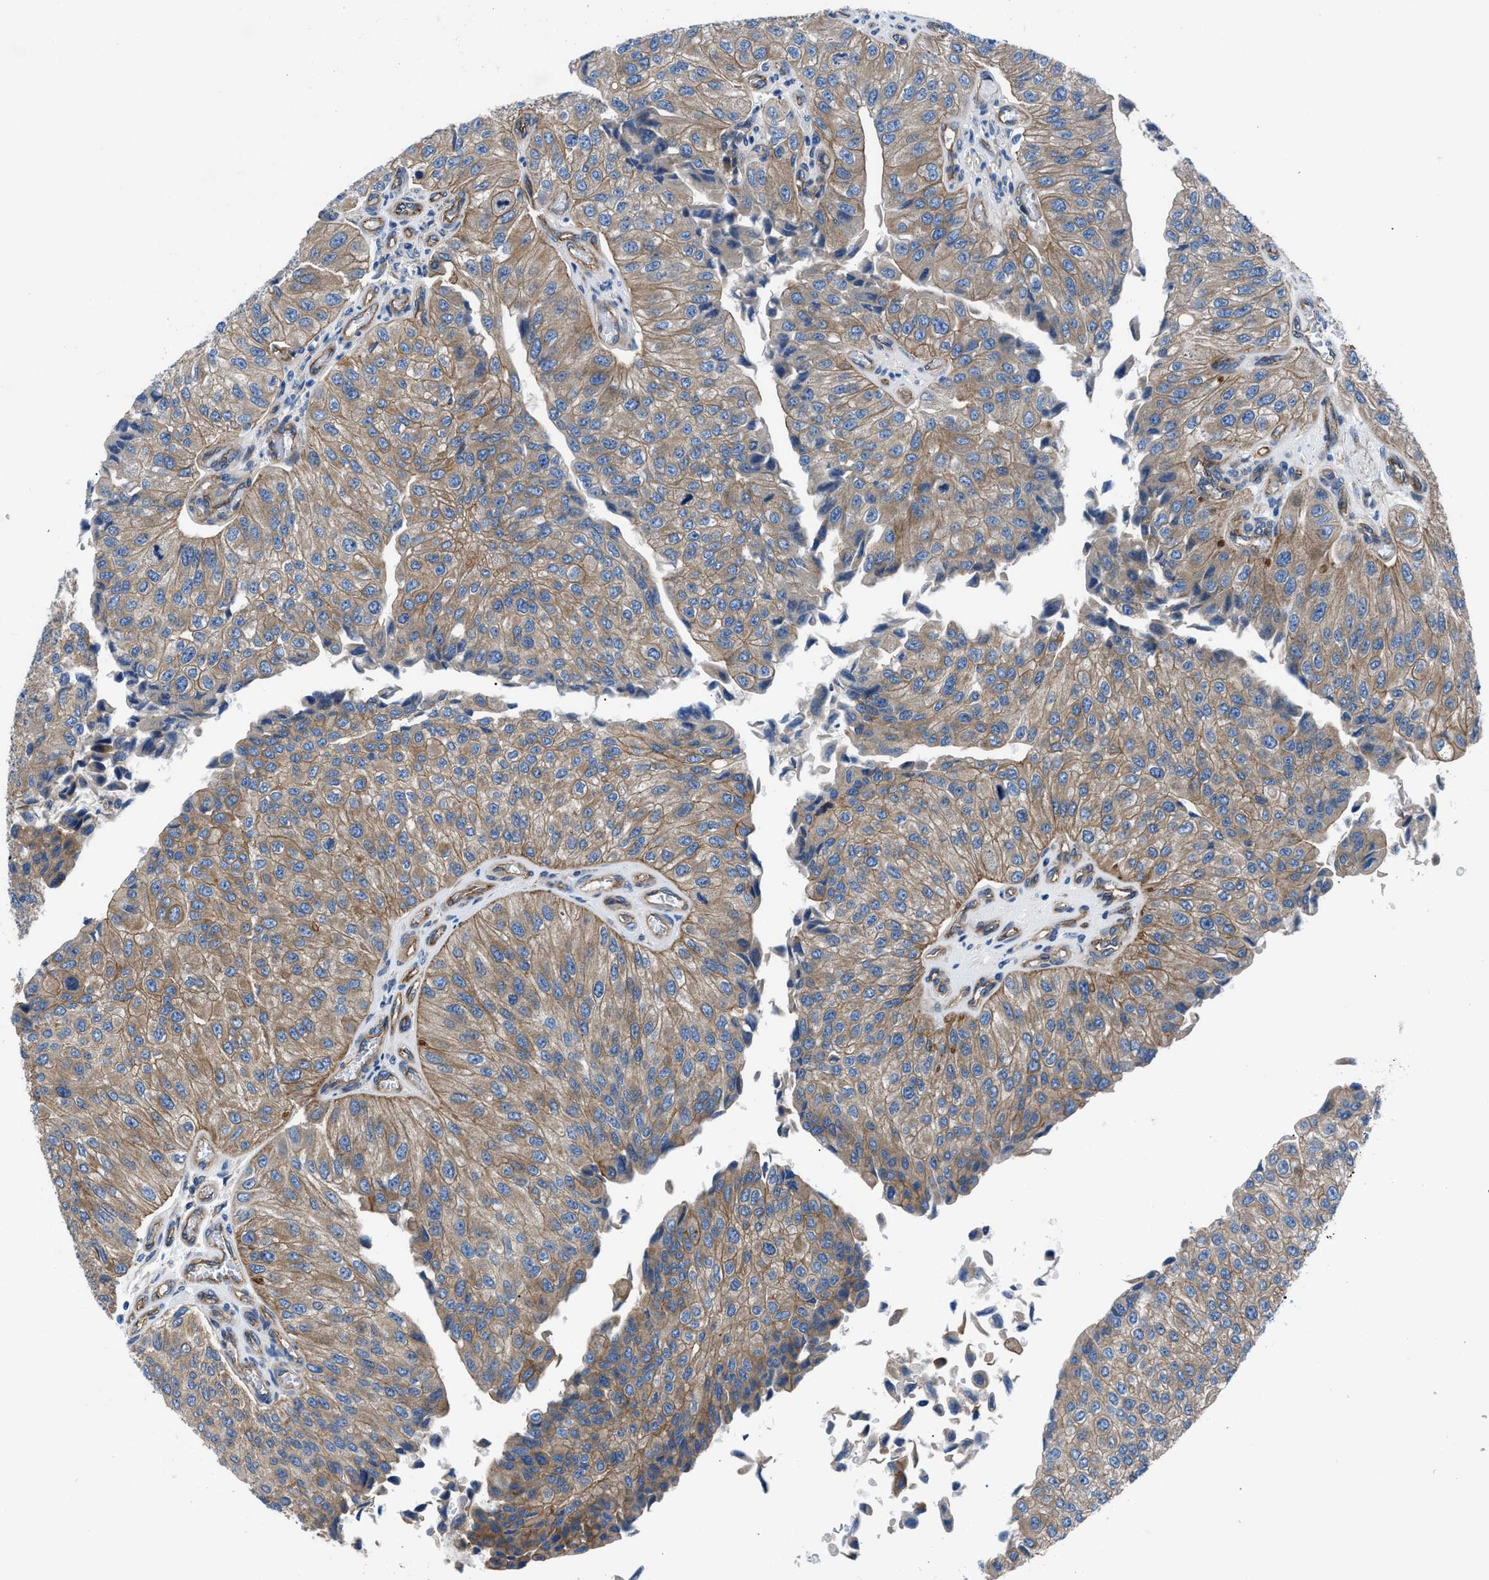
{"staining": {"intensity": "moderate", "quantity": ">75%", "location": "cytoplasmic/membranous"}, "tissue": "urothelial cancer", "cell_type": "Tumor cells", "image_type": "cancer", "snomed": [{"axis": "morphology", "description": "Urothelial carcinoma, High grade"}, {"axis": "topography", "description": "Kidney"}, {"axis": "topography", "description": "Urinary bladder"}], "caption": "A photomicrograph of human urothelial cancer stained for a protein shows moderate cytoplasmic/membranous brown staining in tumor cells.", "gene": "TRIP4", "patient": {"sex": "male", "age": 77}}